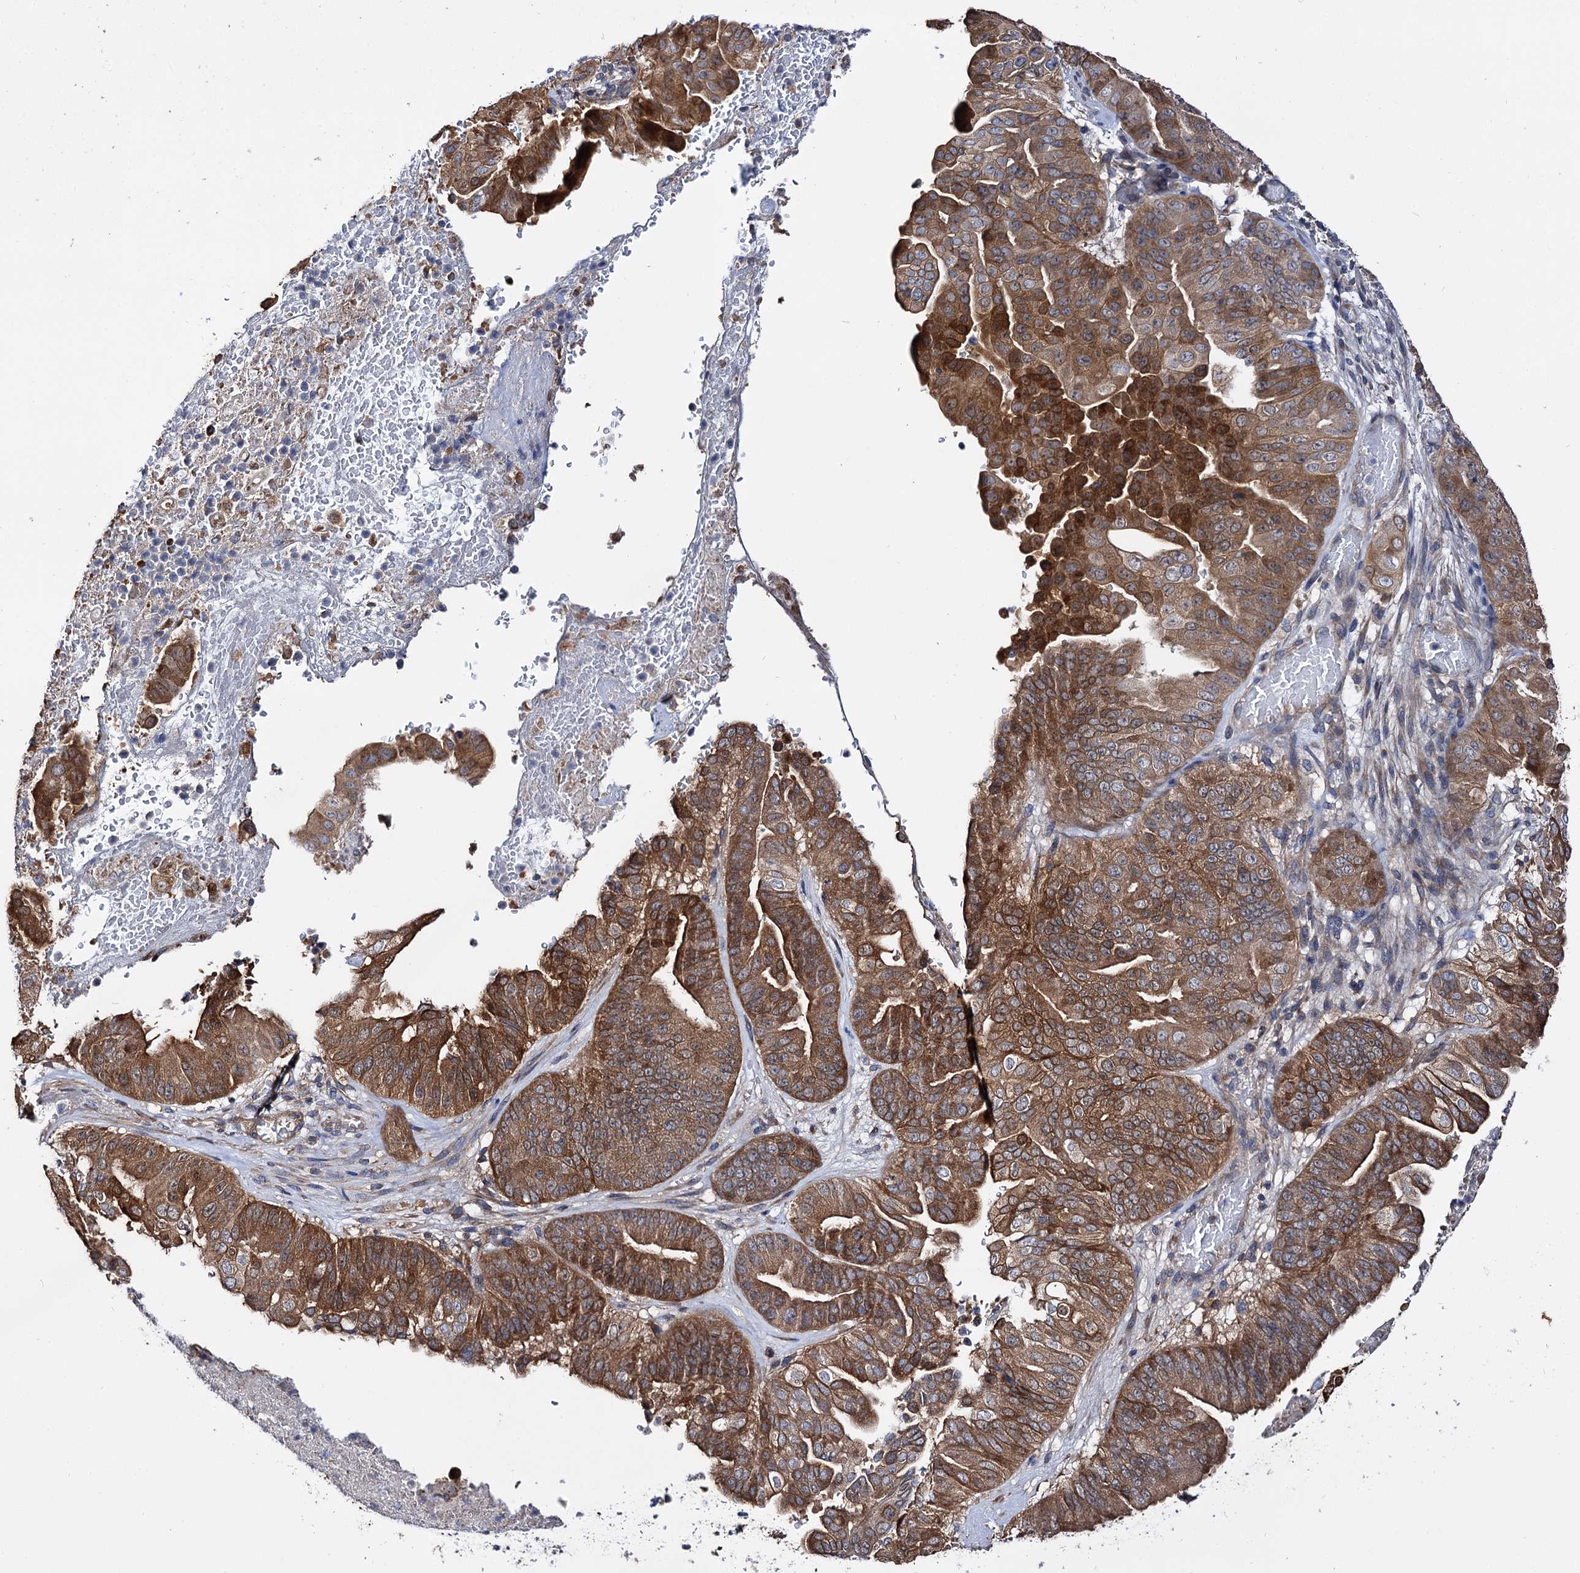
{"staining": {"intensity": "strong", "quantity": "25%-75%", "location": "cytoplasmic/membranous"}, "tissue": "pancreatic cancer", "cell_type": "Tumor cells", "image_type": "cancer", "snomed": [{"axis": "morphology", "description": "Adenocarcinoma, NOS"}, {"axis": "topography", "description": "Pancreas"}], "caption": "Immunohistochemical staining of pancreatic adenocarcinoma demonstrates high levels of strong cytoplasmic/membranous staining in approximately 25%-75% of tumor cells. (brown staining indicates protein expression, while blue staining denotes nuclei).", "gene": "IDI1", "patient": {"sex": "female", "age": 77}}